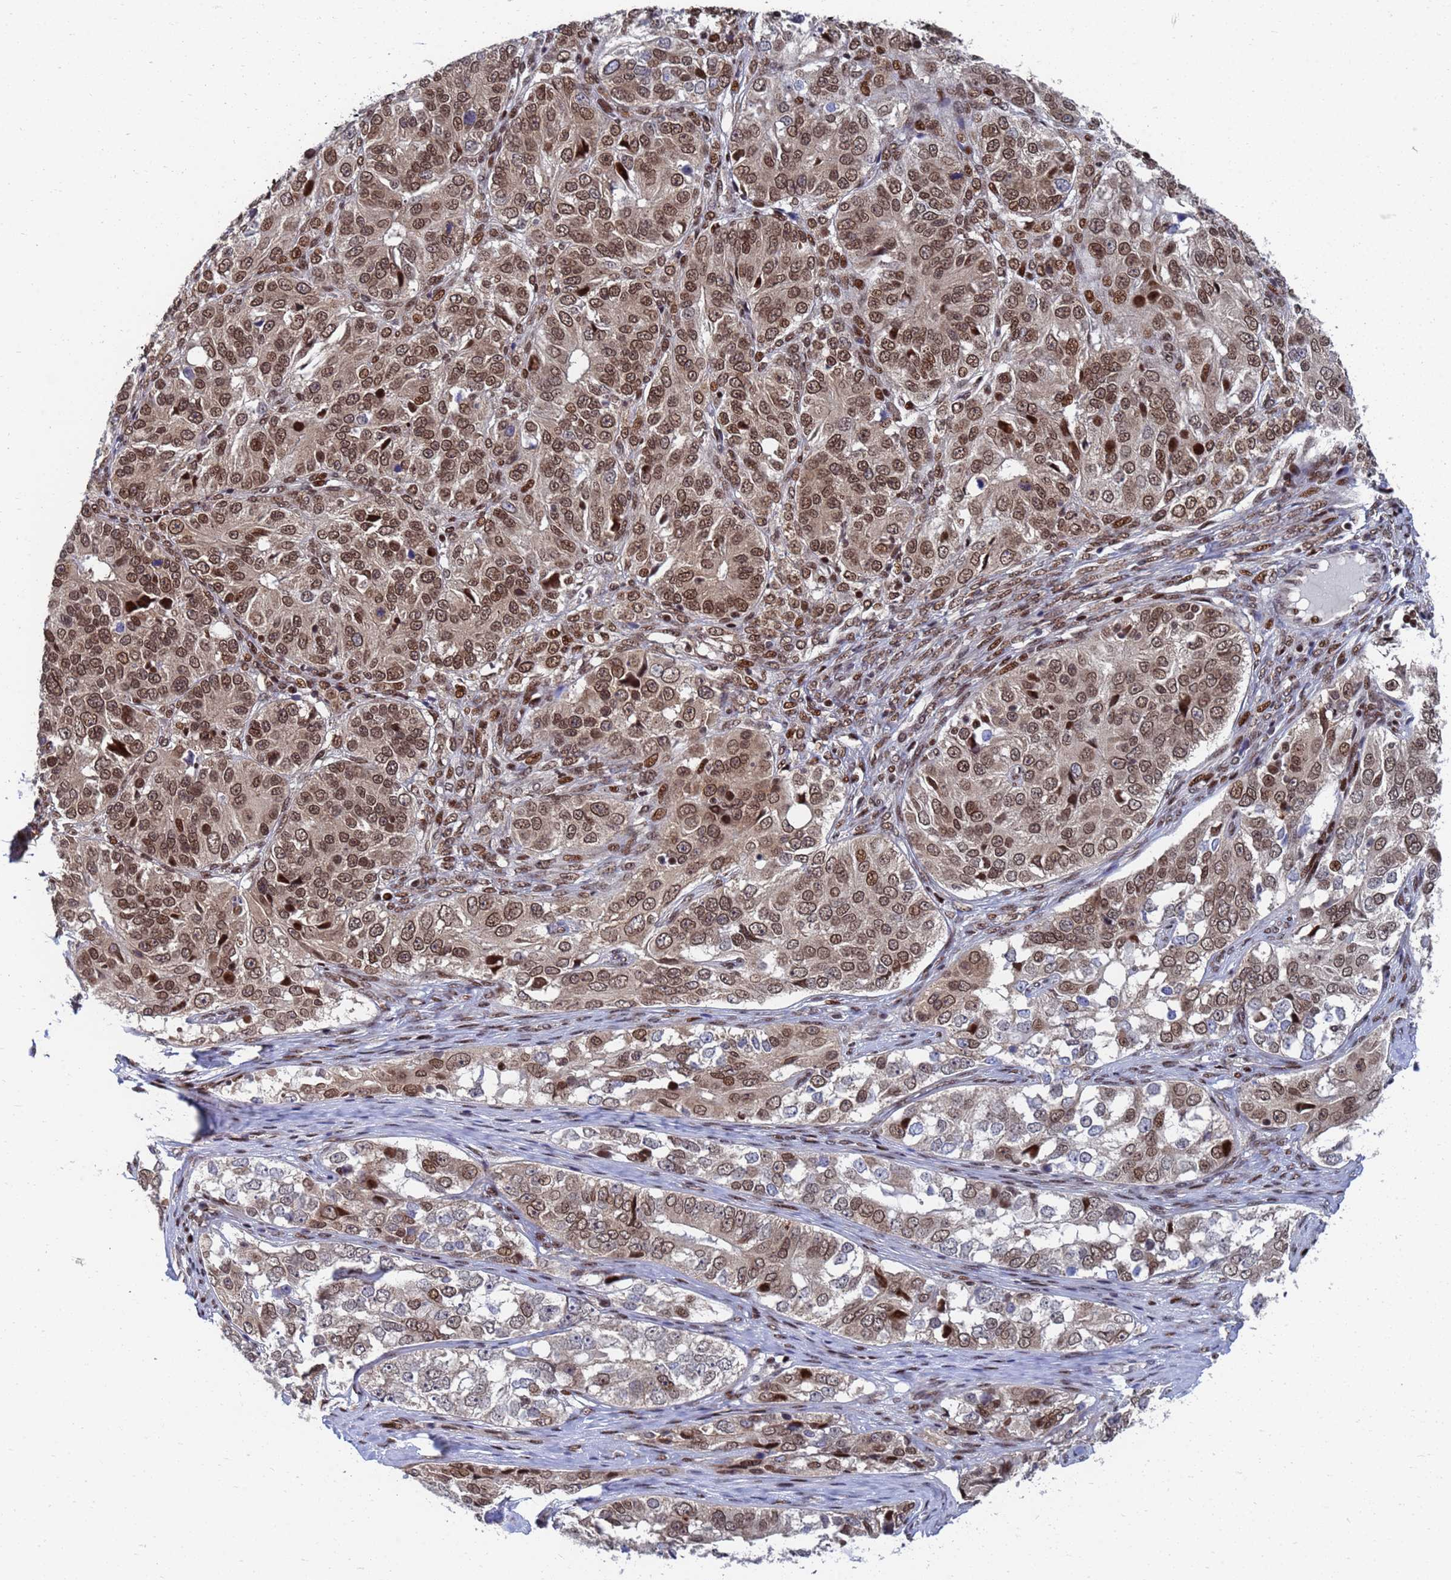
{"staining": {"intensity": "moderate", "quantity": ">75%", "location": "nuclear"}, "tissue": "ovarian cancer", "cell_type": "Tumor cells", "image_type": "cancer", "snomed": [{"axis": "morphology", "description": "Carcinoma, endometroid"}, {"axis": "topography", "description": "Ovary"}], "caption": "There is medium levels of moderate nuclear expression in tumor cells of endometroid carcinoma (ovarian), as demonstrated by immunohistochemical staining (brown color).", "gene": "AP5Z1", "patient": {"sex": "female", "age": 51}}